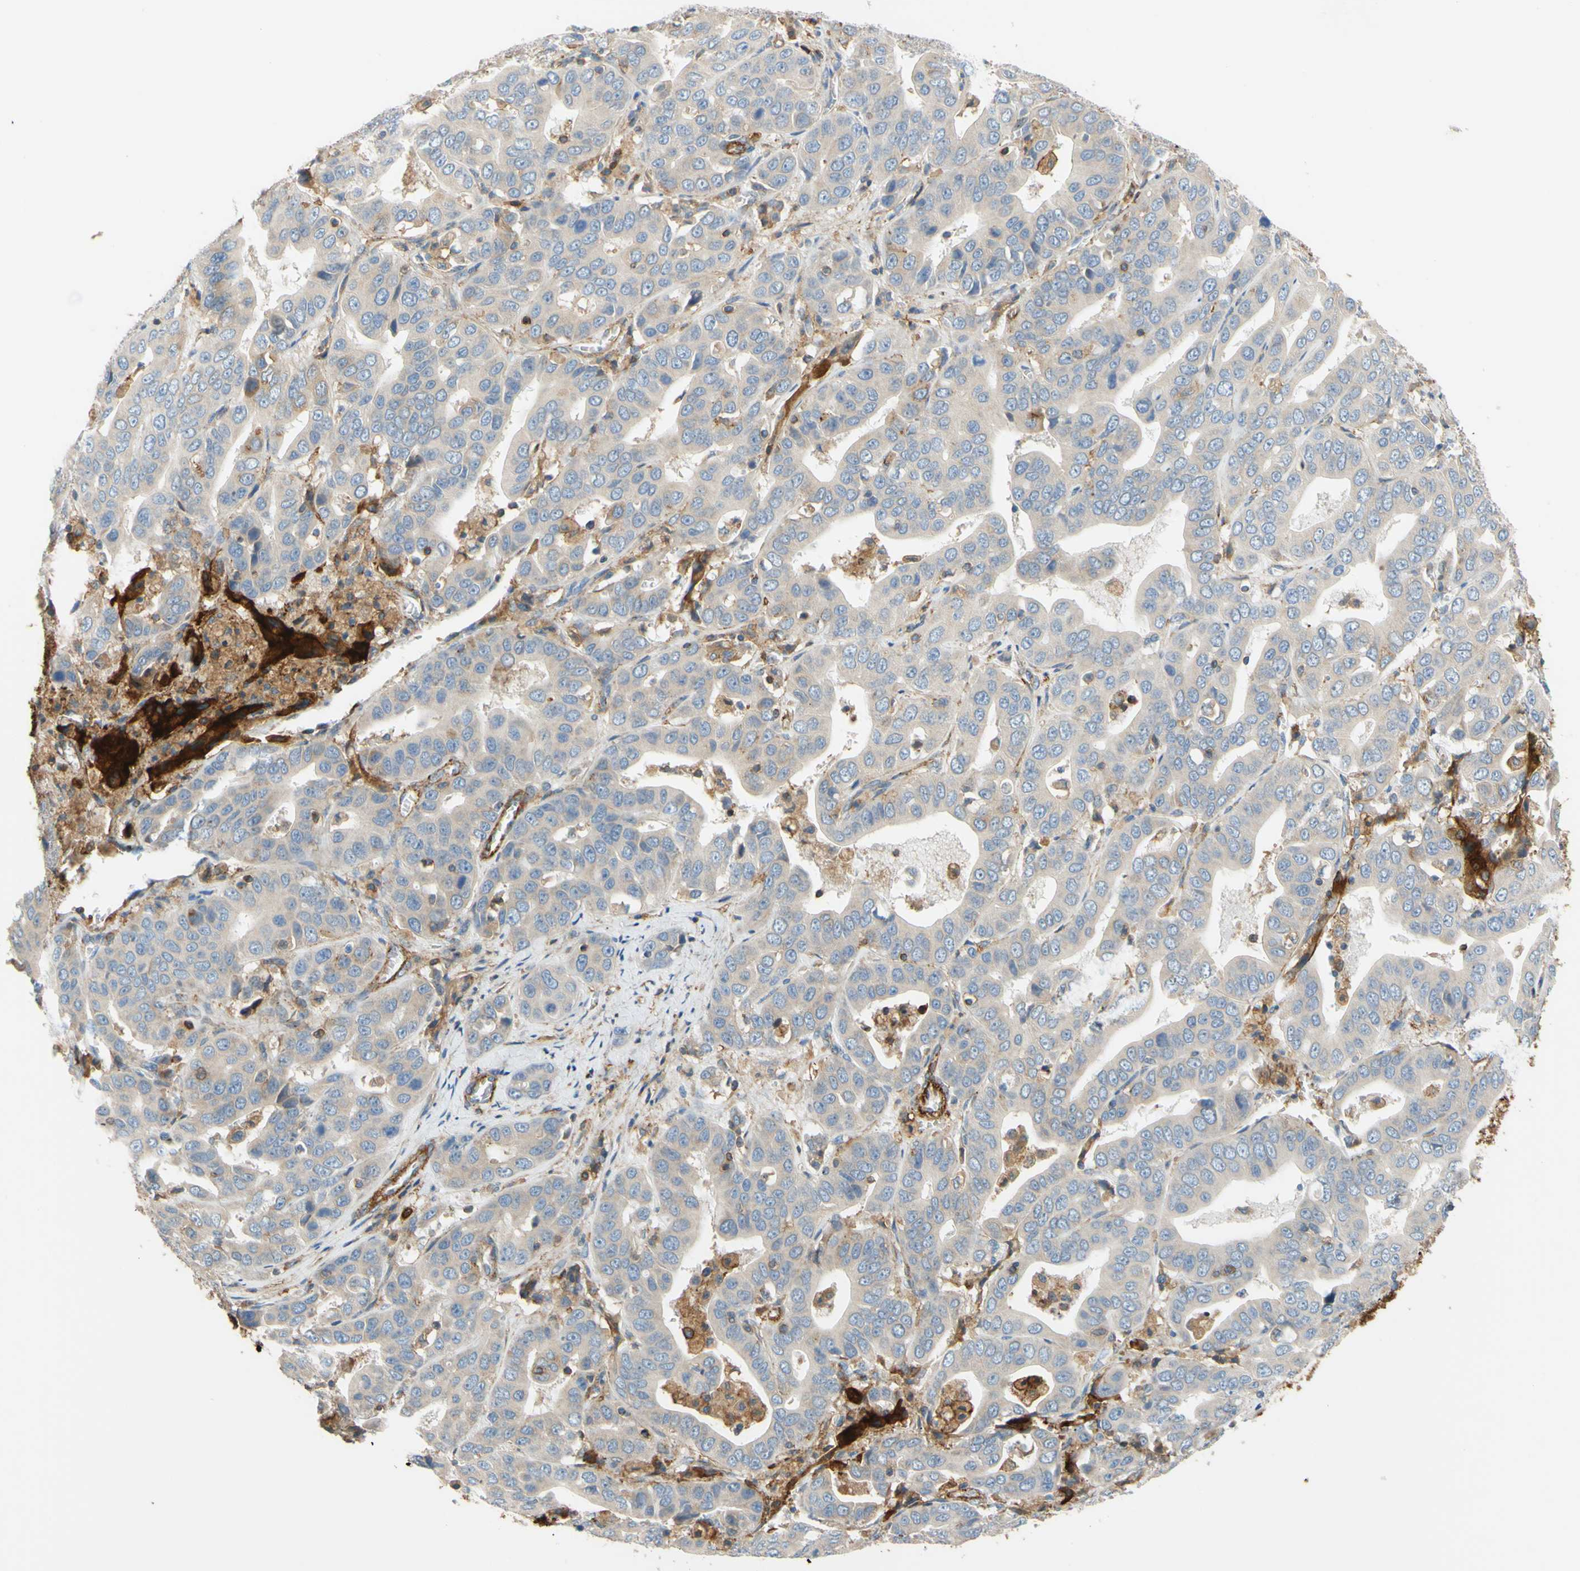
{"staining": {"intensity": "weak", "quantity": "25%-75%", "location": "cytoplasmic/membranous"}, "tissue": "liver cancer", "cell_type": "Tumor cells", "image_type": "cancer", "snomed": [{"axis": "morphology", "description": "Cholangiocarcinoma"}, {"axis": "topography", "description": "Liver"}], "caption": "Protein staining exhibits weak cytoplasmic/membranous positivity in approximately 25%-75% of tumor cells in cholangiocarcinoma (liver).", "gene": "POR", "patient": {"sex": "female", "age": 52}}